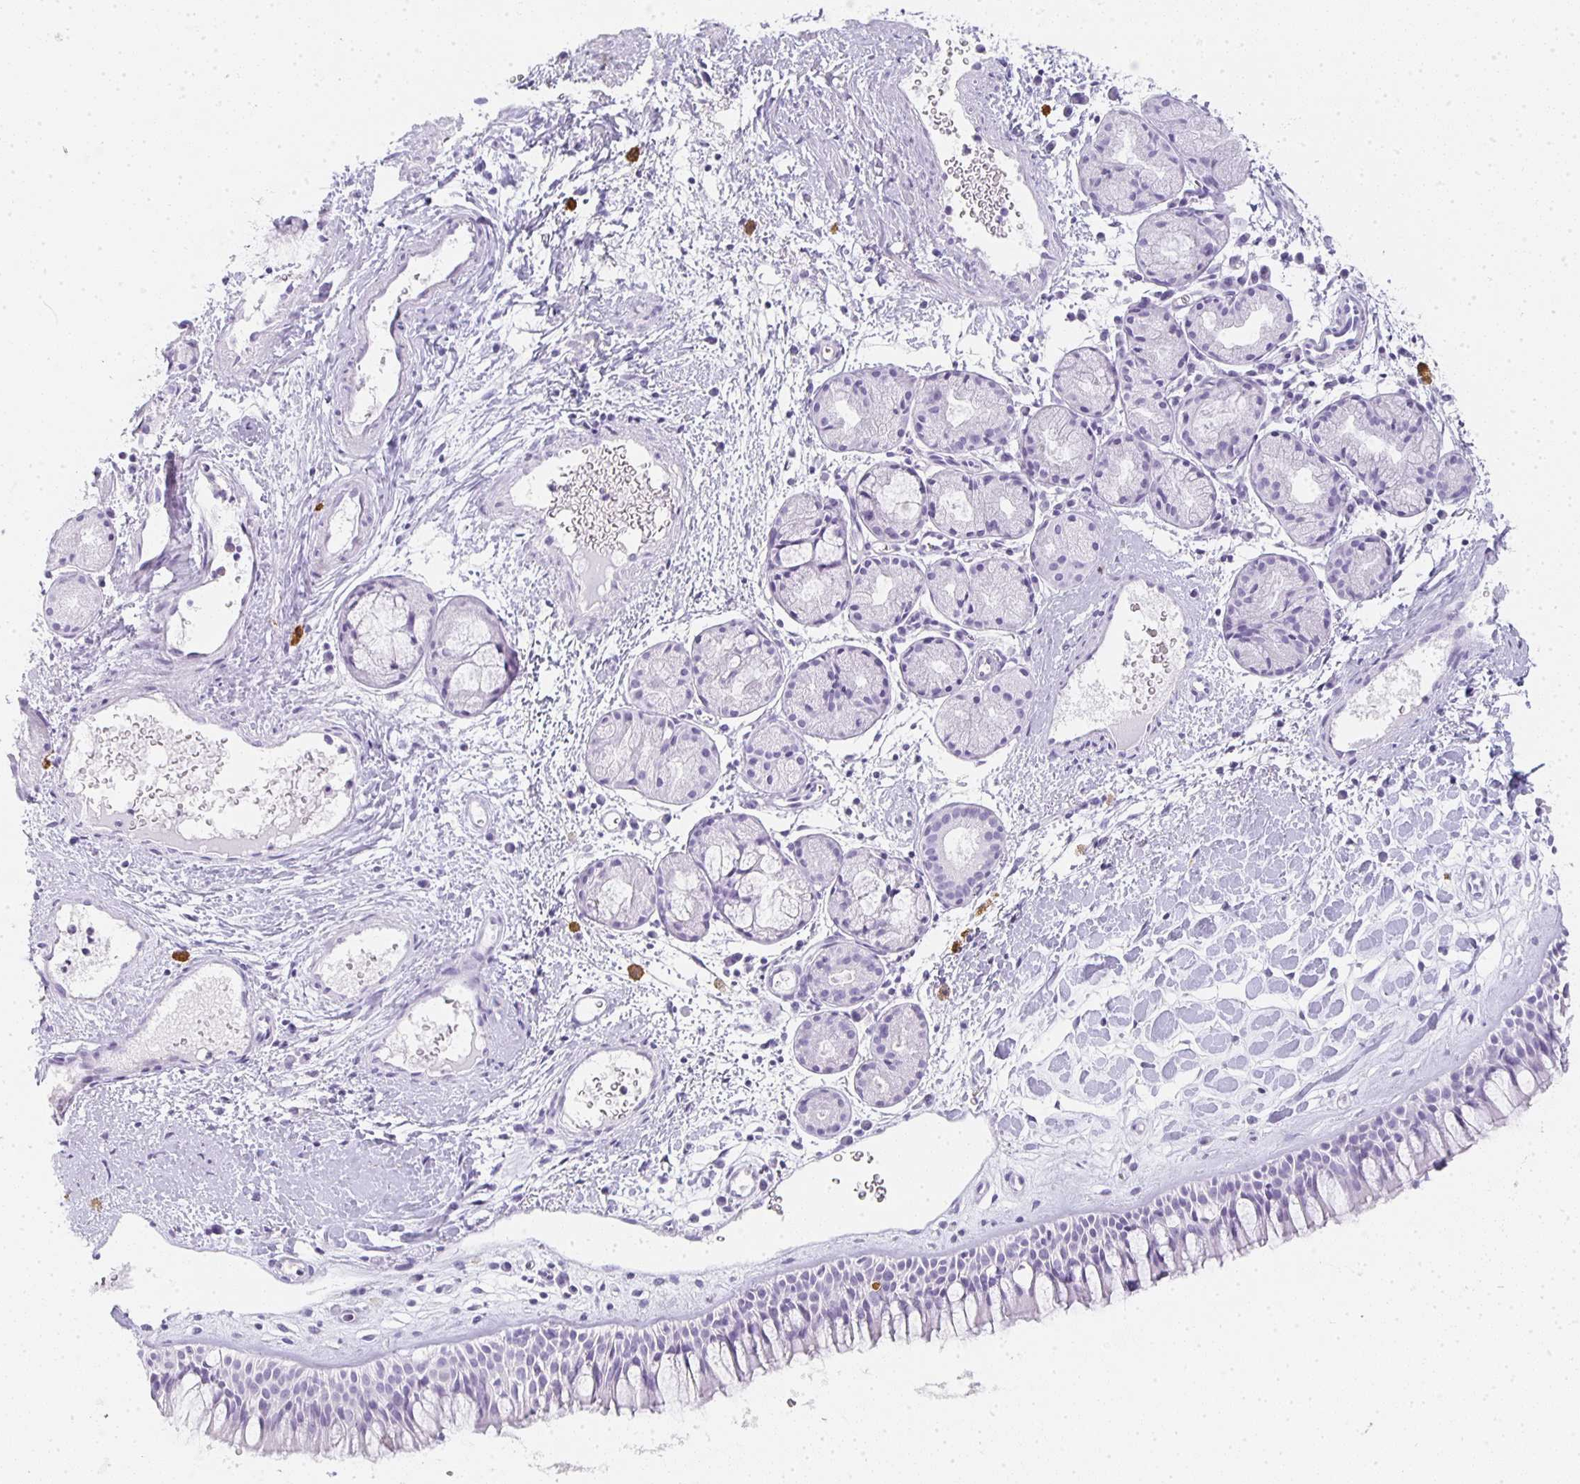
{"staining": {"intensity": "negative", "quantity": "none", "location": "none"}, "tissue": "nasopharynx", "cell_type": "Respiratory epithelial cells", "image_type": "normal", "snomed": [{"axis": "morphology", "description": "Normal tissue, NOS"}, {"axis": "topography", "description": "Nasopharynx"}], "caption": "Nasopharynx stained for a protein using immunohistochemistry (IHC) displays no expression respiratory epithelial cells.", "gene": "TPSD1", "patient": {"sex": "male", "age": 65}}